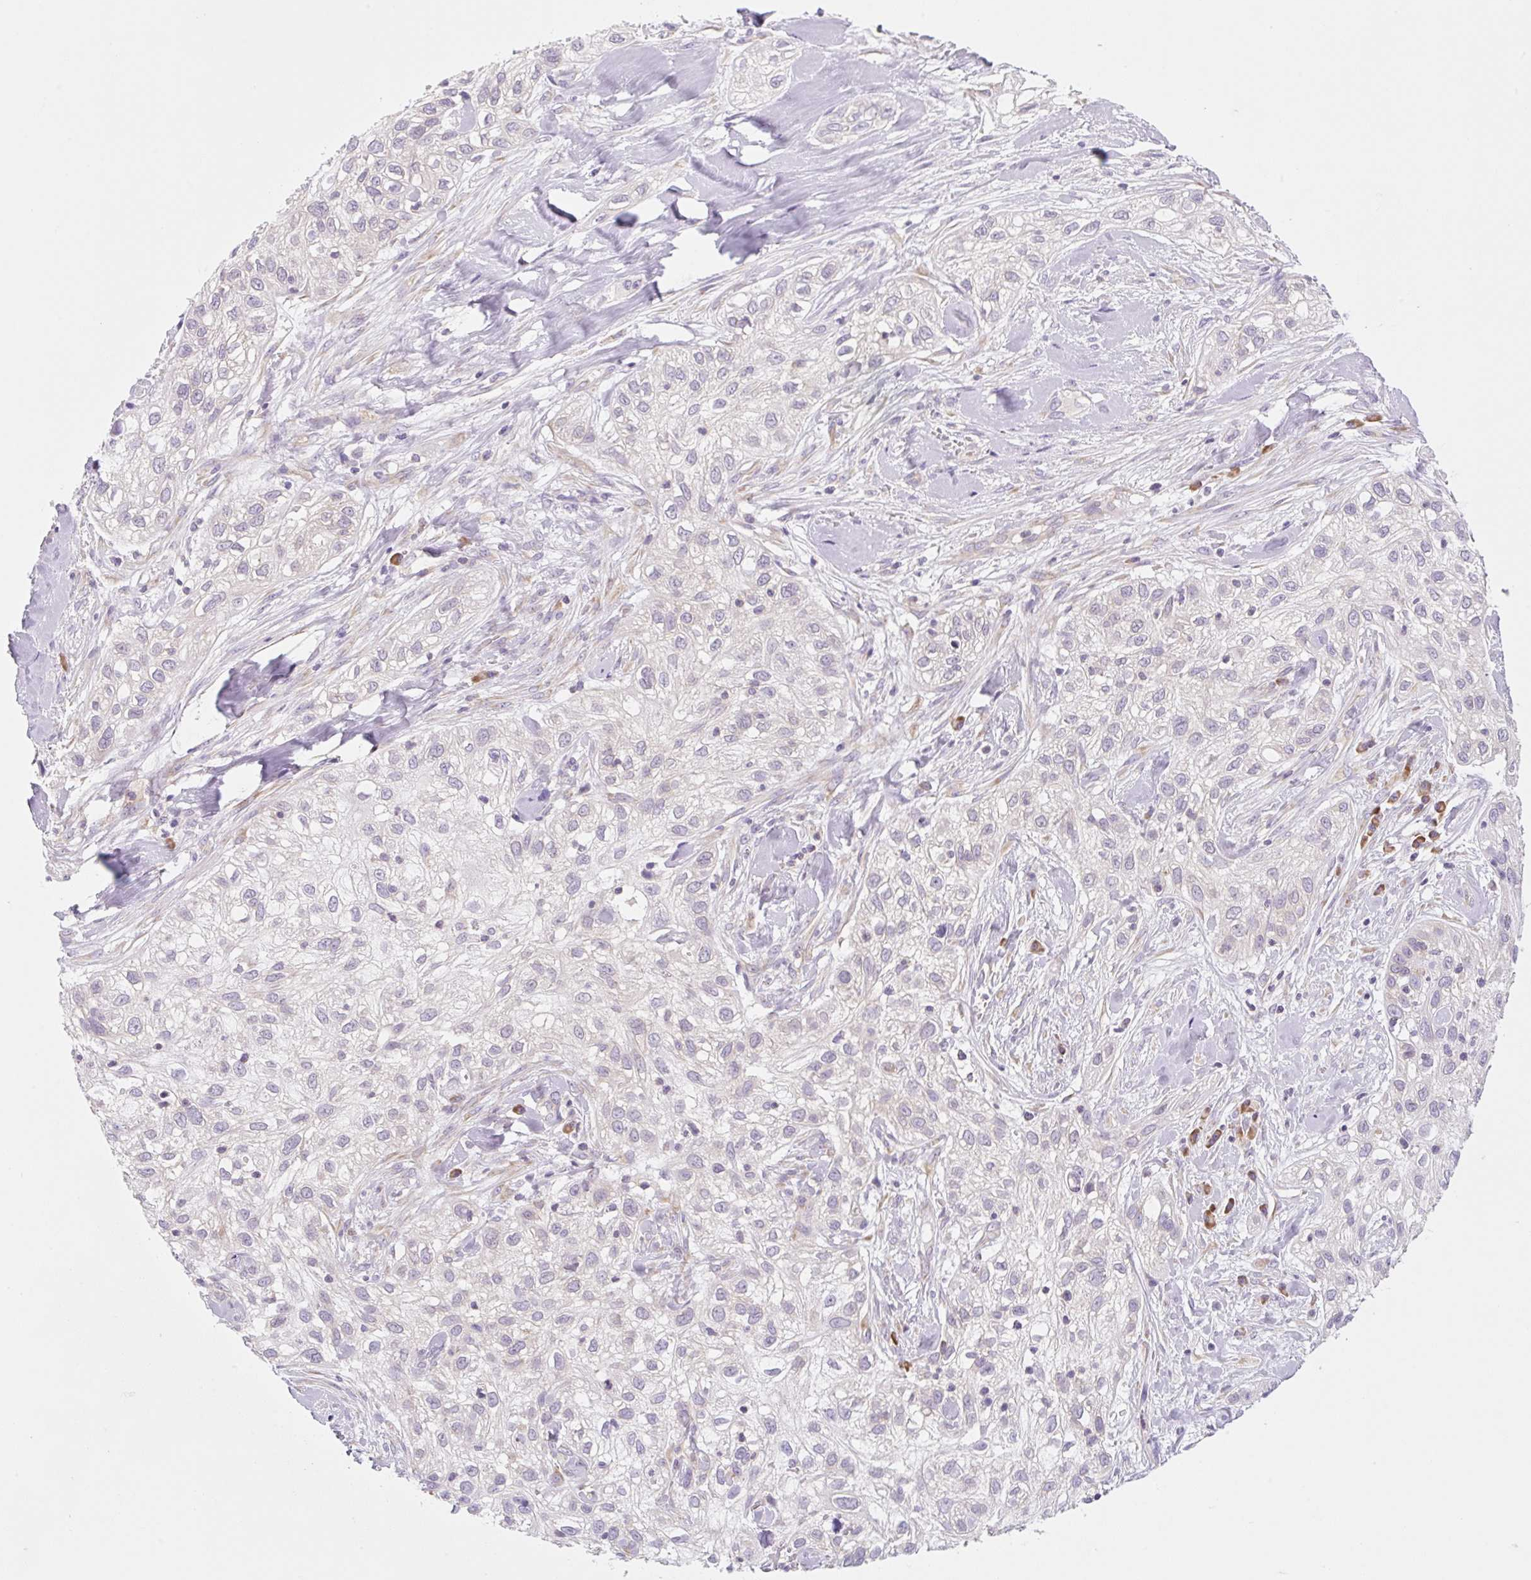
{"staining": {"intensity": "negative", "quantity": "none", "location": "none"}, "tissue": "skin cancer", "cell_type": "Tumor cells", "image_type": "cancer", "snomed": [{"axis": "morphology", "description": "Squamous cell carcinoma, NOS"}, {"axis": "topography", "description": "Skin"}], "caption": "Skin cancer stained for a protein using immunohistochemistry exhibits no staining tumor cells.", "gene": "RPL18A", "patient": {"sex": "male", "age": 82}}